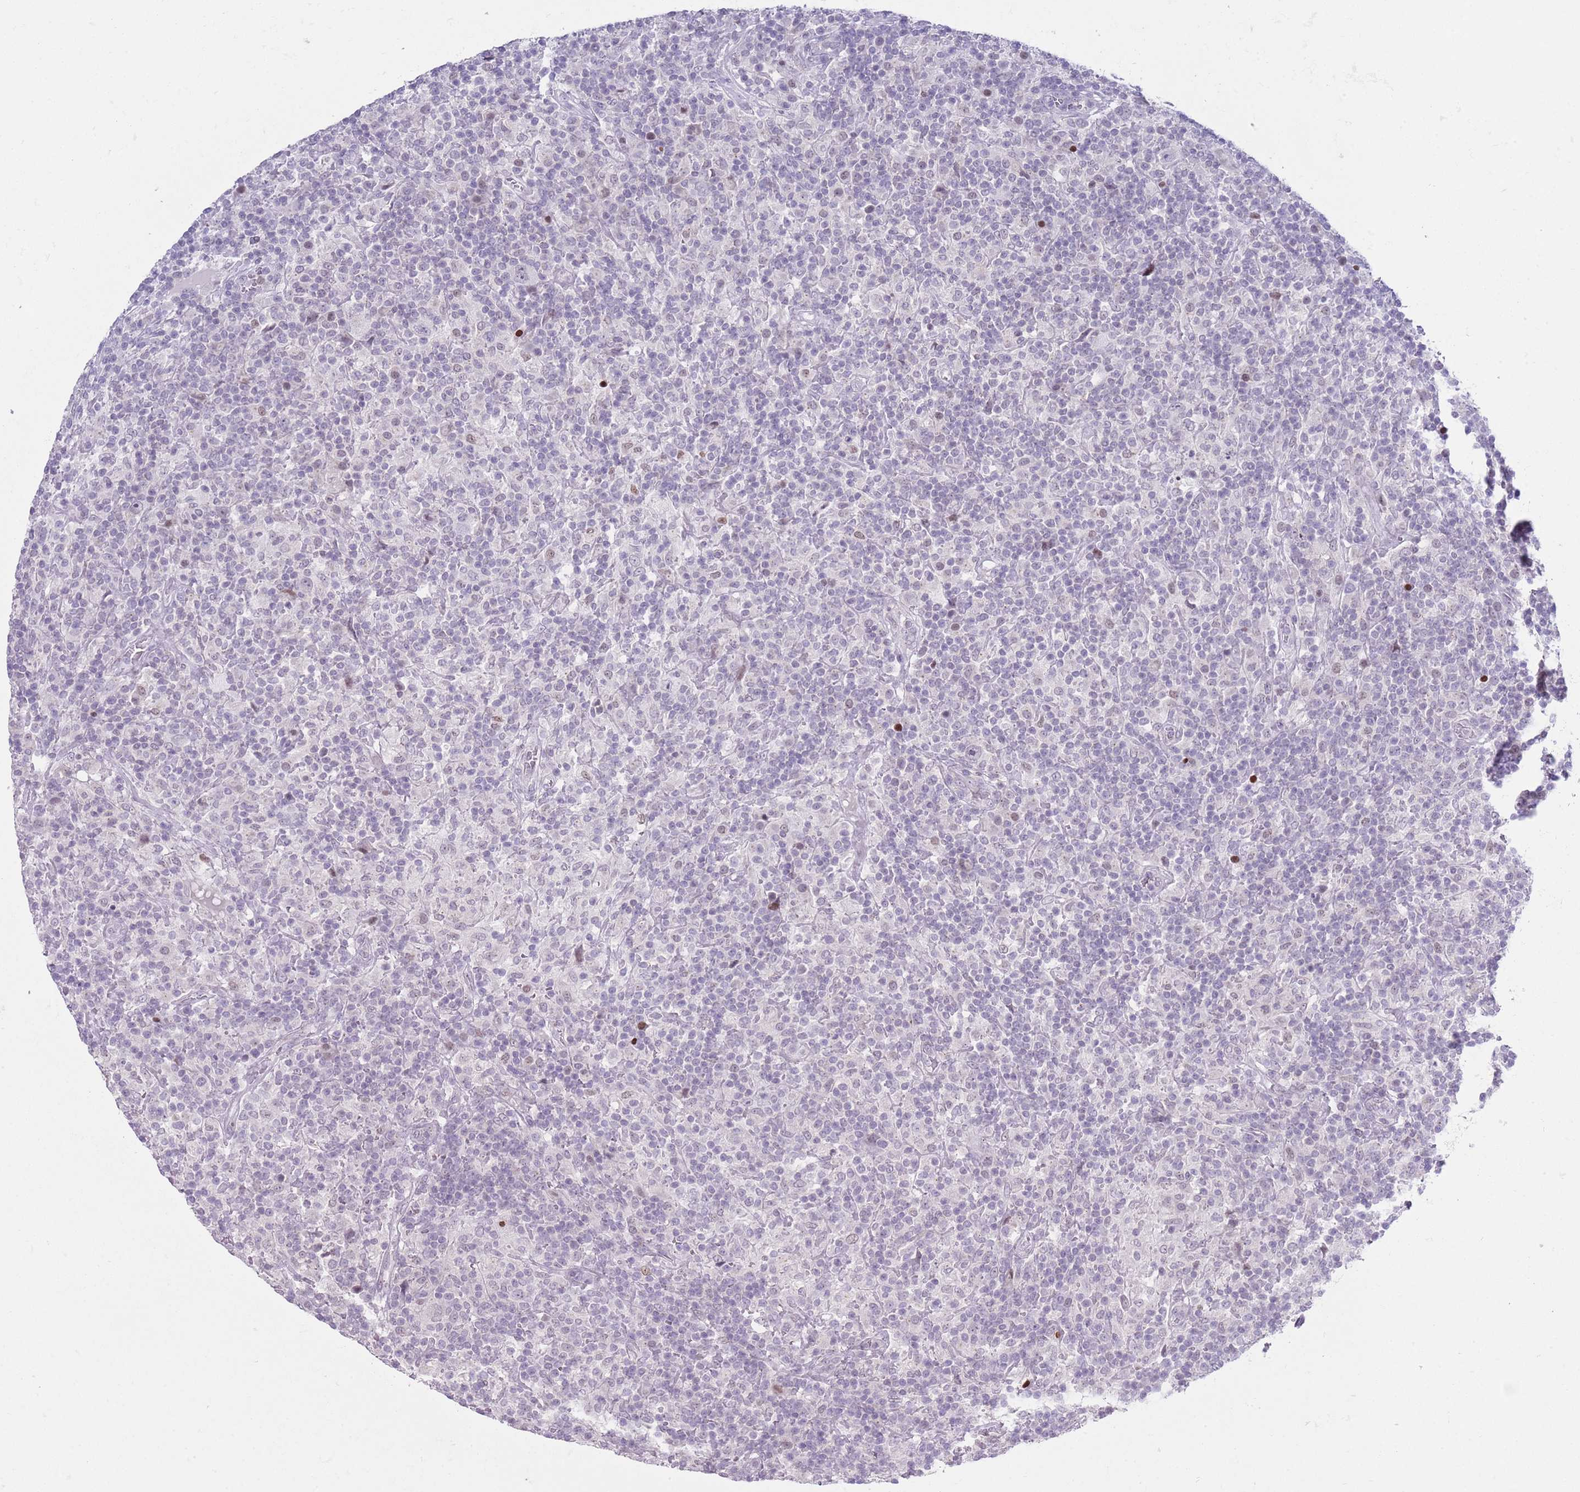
{"staining": {"intensity": "weak", "quantity": "<25%", "location": "nuclear"}, "tissue": "lymphoma", "cell_type": "Tumor cells", "image_type": "cancer", "snomed": [{"axis": "morphology", "description": "Hodgkin's disease, NOS"}, {"axis": "topography", "description": "Lymph node"}], "caption": "Immunohistochemical staining of Hodgkin's disease exhibits no significant expression in tumor cells.", "gene": "MFSD10", "patient": {"sex": "male", "age": 70}}